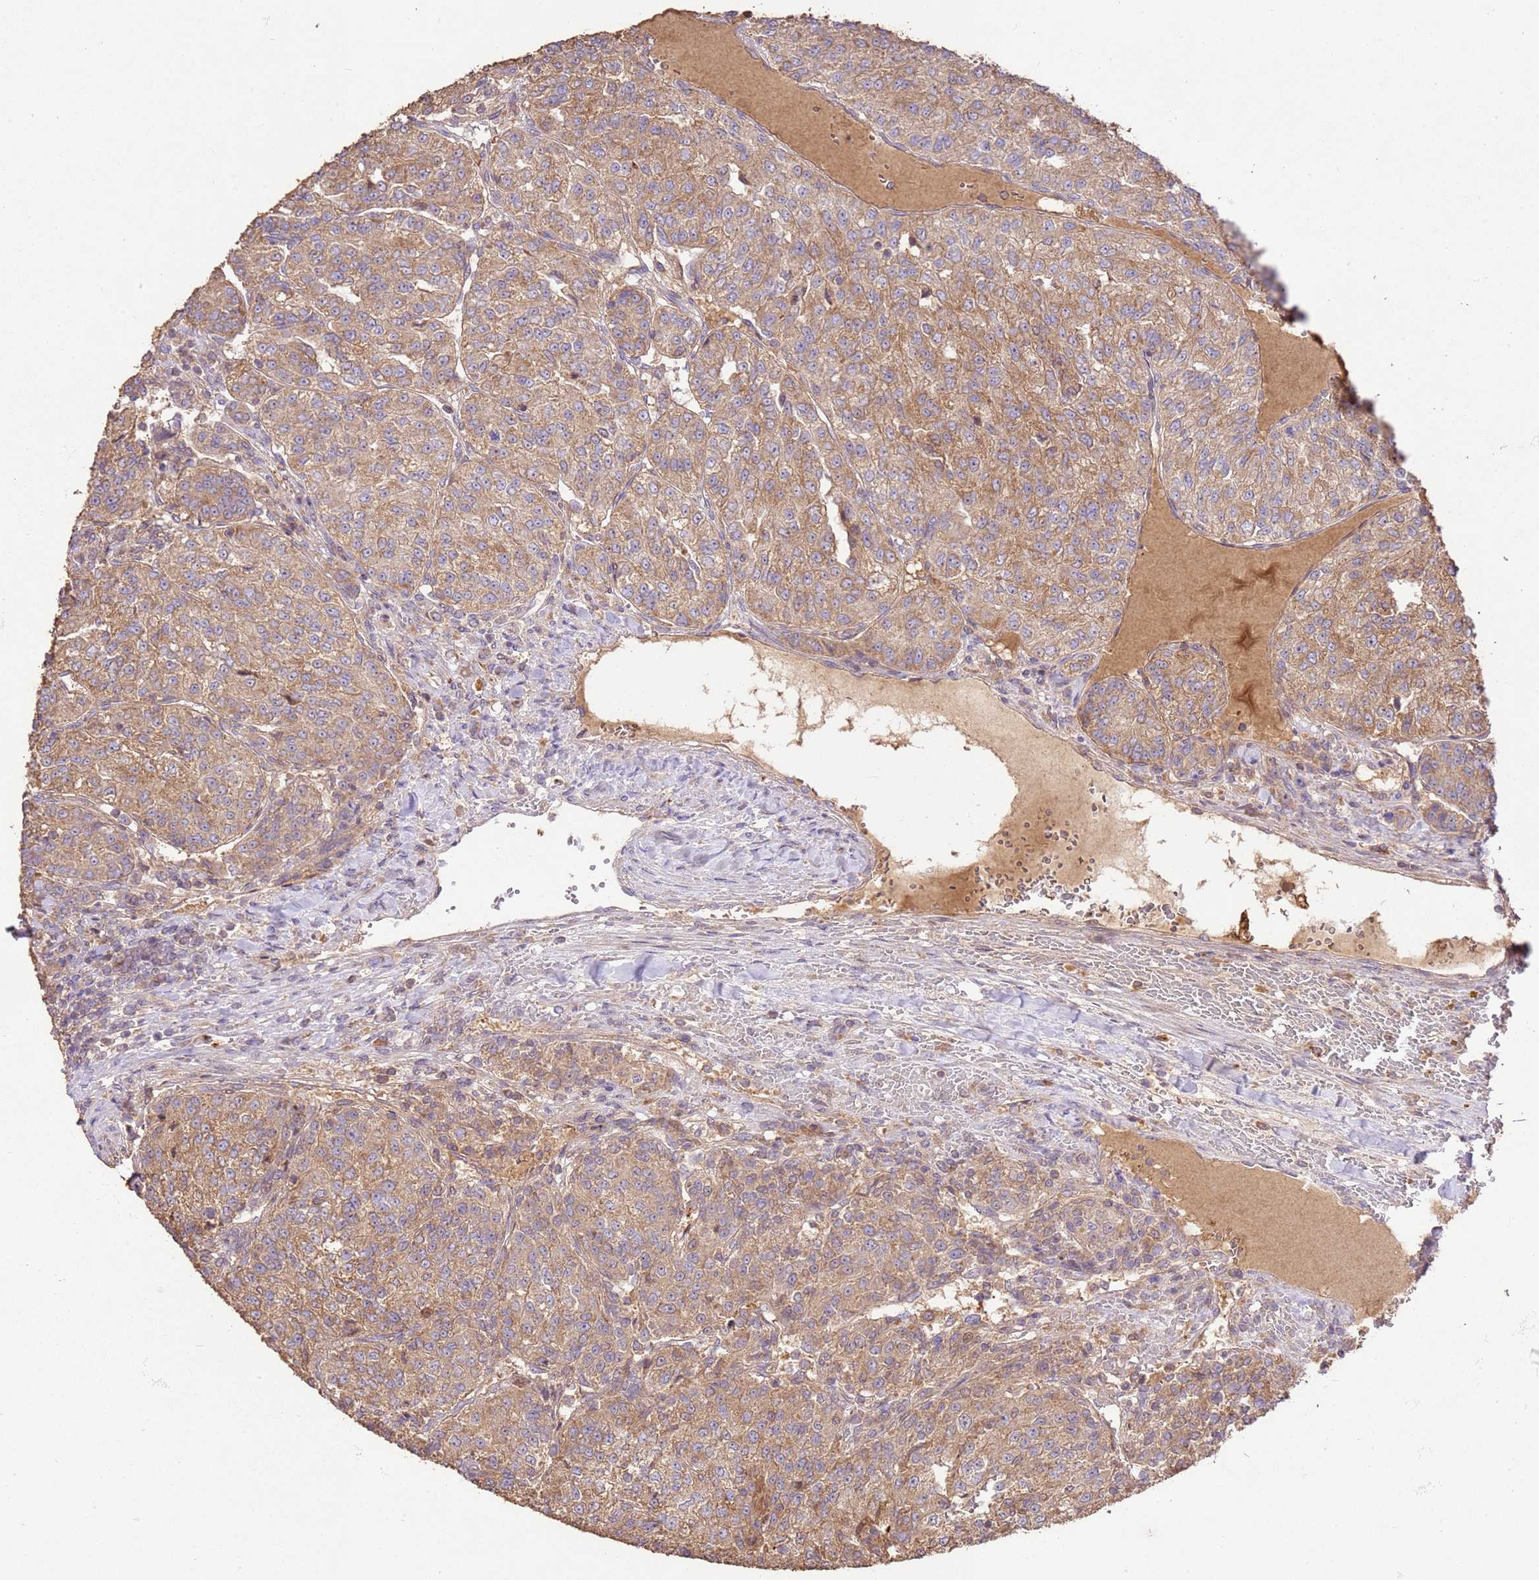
{"staining": {"intensity": "moderate", "quantity": ">75%", "location": "cytoplasmic/membranous"}, "tissue": "renal cancer", "cell_type": "Tumor cells", "image_type": "cancer", "snomed": [{"axis": "morphology", "description": "Adenocarcinoma, NOS"}, {"axis": "topography", "description": "Kidney"}], "caption": "Brown immunohistochemical staining in renal cancer displays moderate cytoplasmic/membranous staining in about >75% of tumor cells. (Brightfield microscopy of DAB IHC at high magnification).", "gene": "LRRC28", "patient": {"sex": "female", "age": 63}}